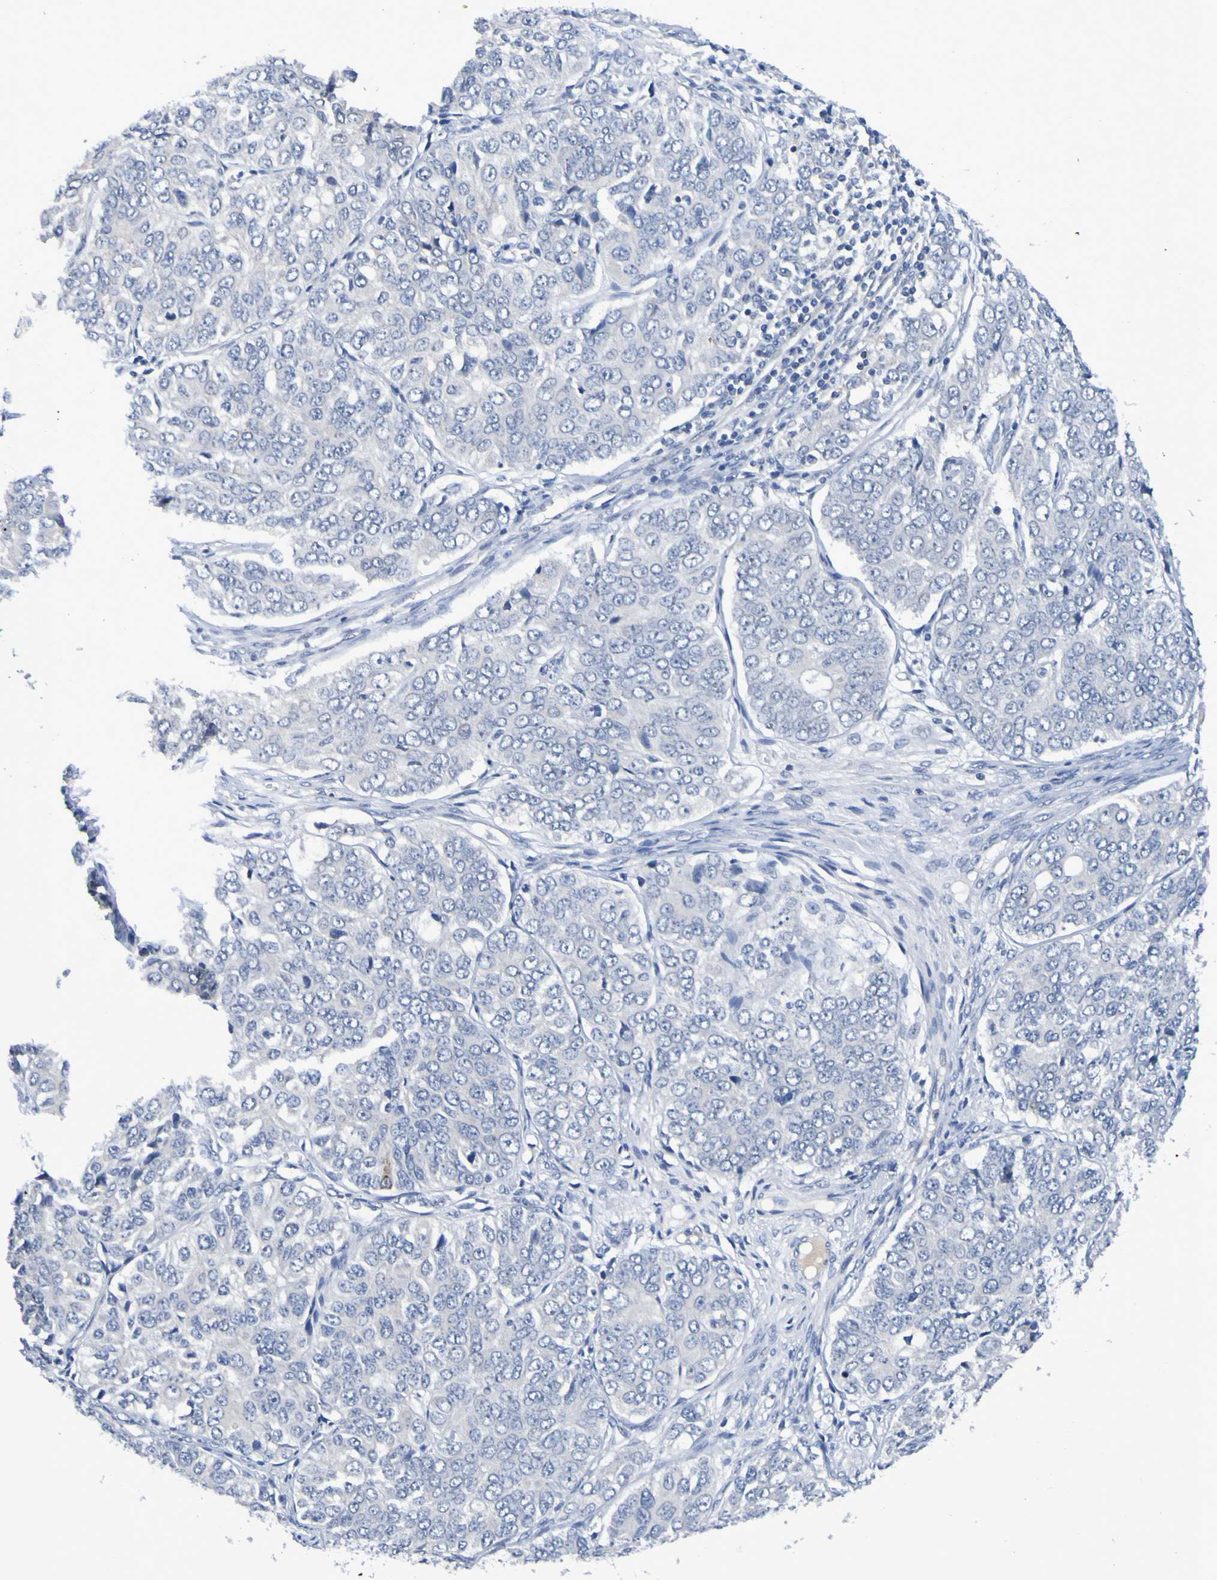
{"staining": {"intensity": "negative", "quantity": "none", "location": "none"}, "tissue": "ovarian cancer", "cell_type": "Tumor cells", "image_type": "cancer", "snomed": [{"axis": "morphology", "description": "Carcinoma, endometroid"}, {"axis": "topography", "description": "Ovary"}], "caption": "This is an immunohistochemistry micrograph of human ovarian endometroid carcinoma. There is no staining in tumor cells.", "gene": "VMA21", "patient": {"sex": "female", "age": 51}}